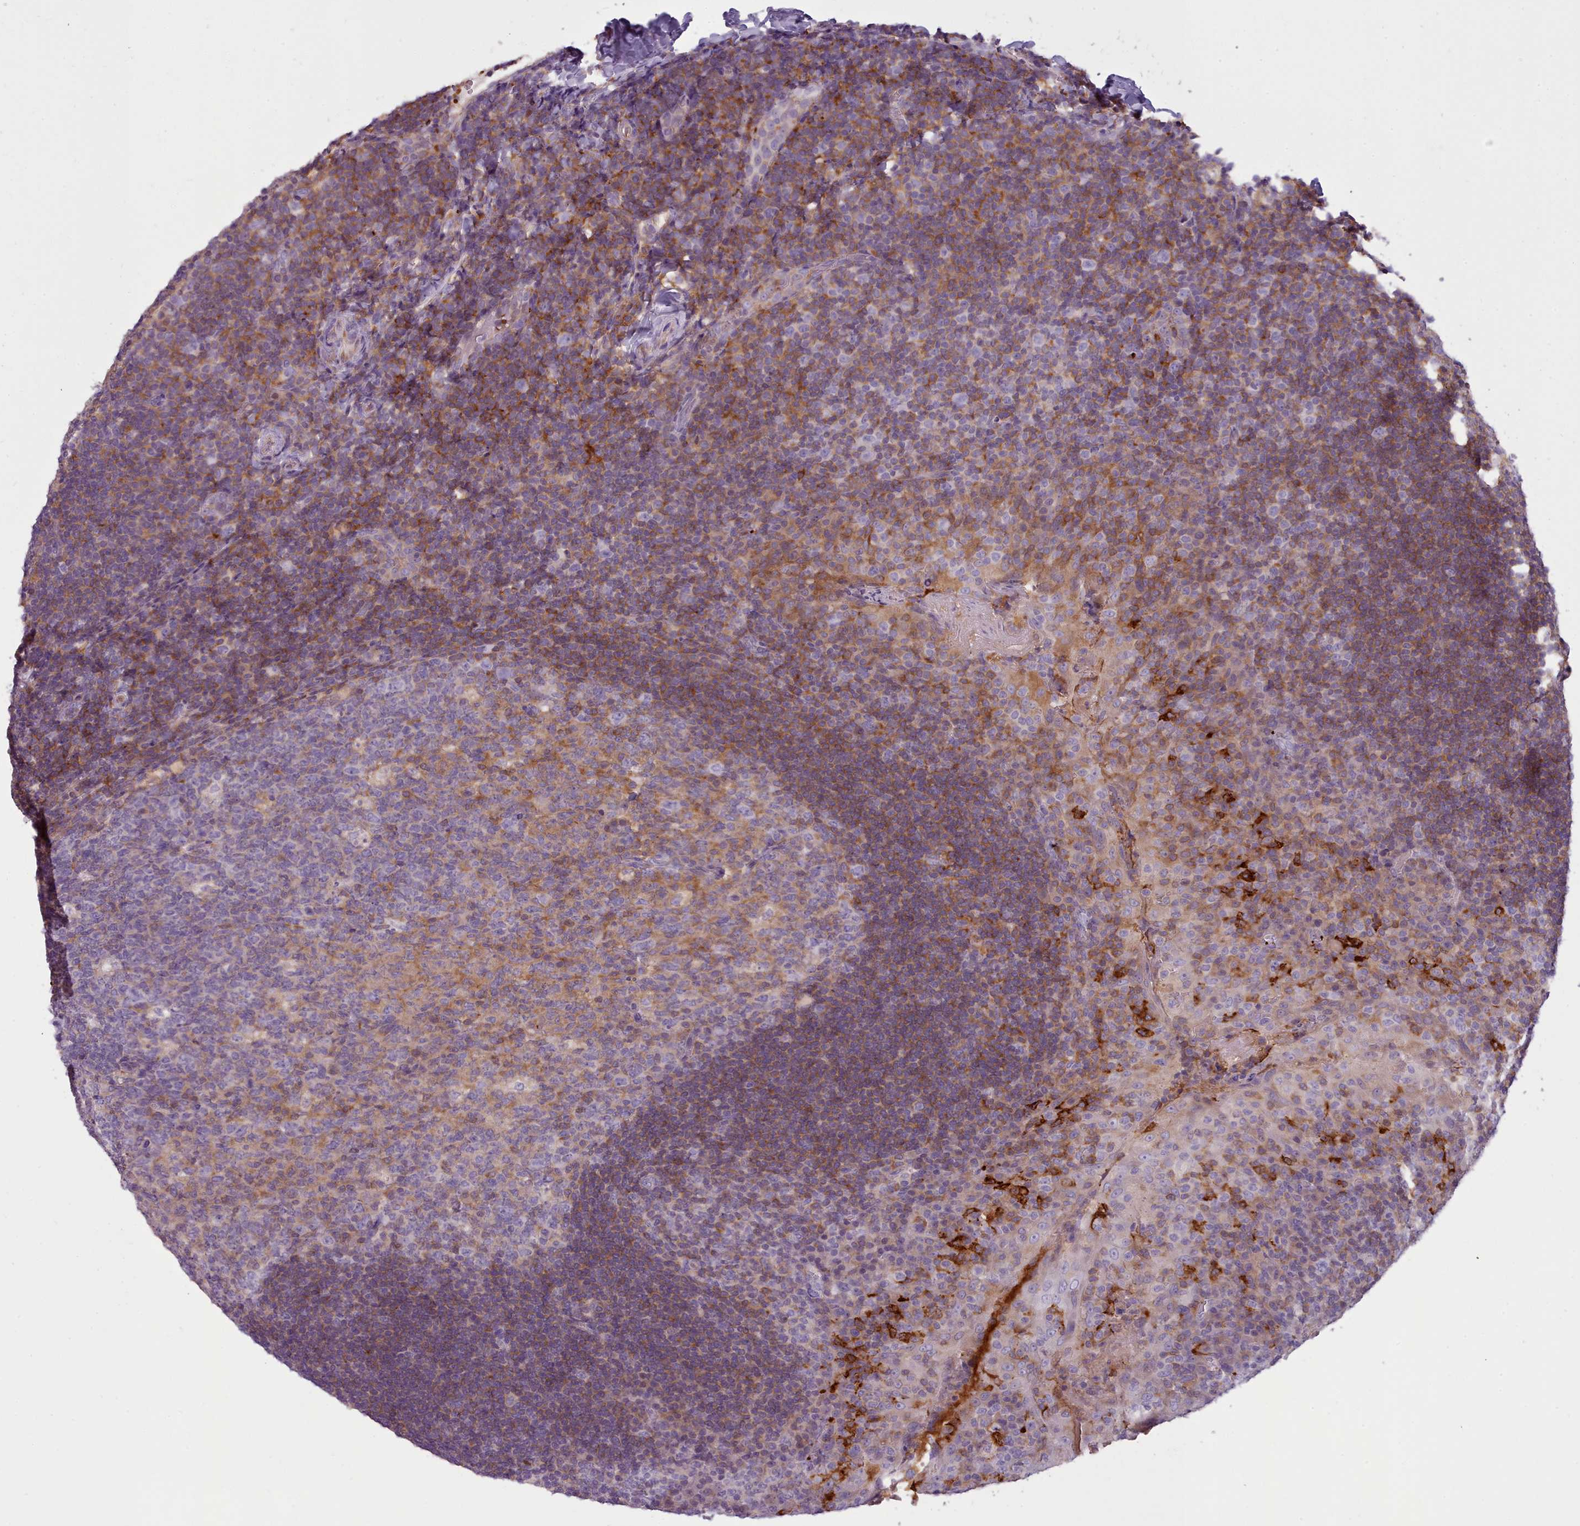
{"staining": {"intensity": "moderate", "quantity": "25%-75%", "location": "cytoplasmic/membranous"}, "tissue": "tonsil", "cell_type": "Germinal center cells", "image_type": "normal", "snomed": [{"axis": "morphology", "description": "Normal tissue, NOS"}, {"axis": "topography", "description": "Tonsil"}], "caption": "Immunohistochemistry (IHC) (DAB) staining of normal human tonsil reveals moderate cytoplasmic/membranous protein expression in approximately 25%-75% of germinal center cells.", "gene": "NDST2", "patient": {"sex": "male", "age": 17}}